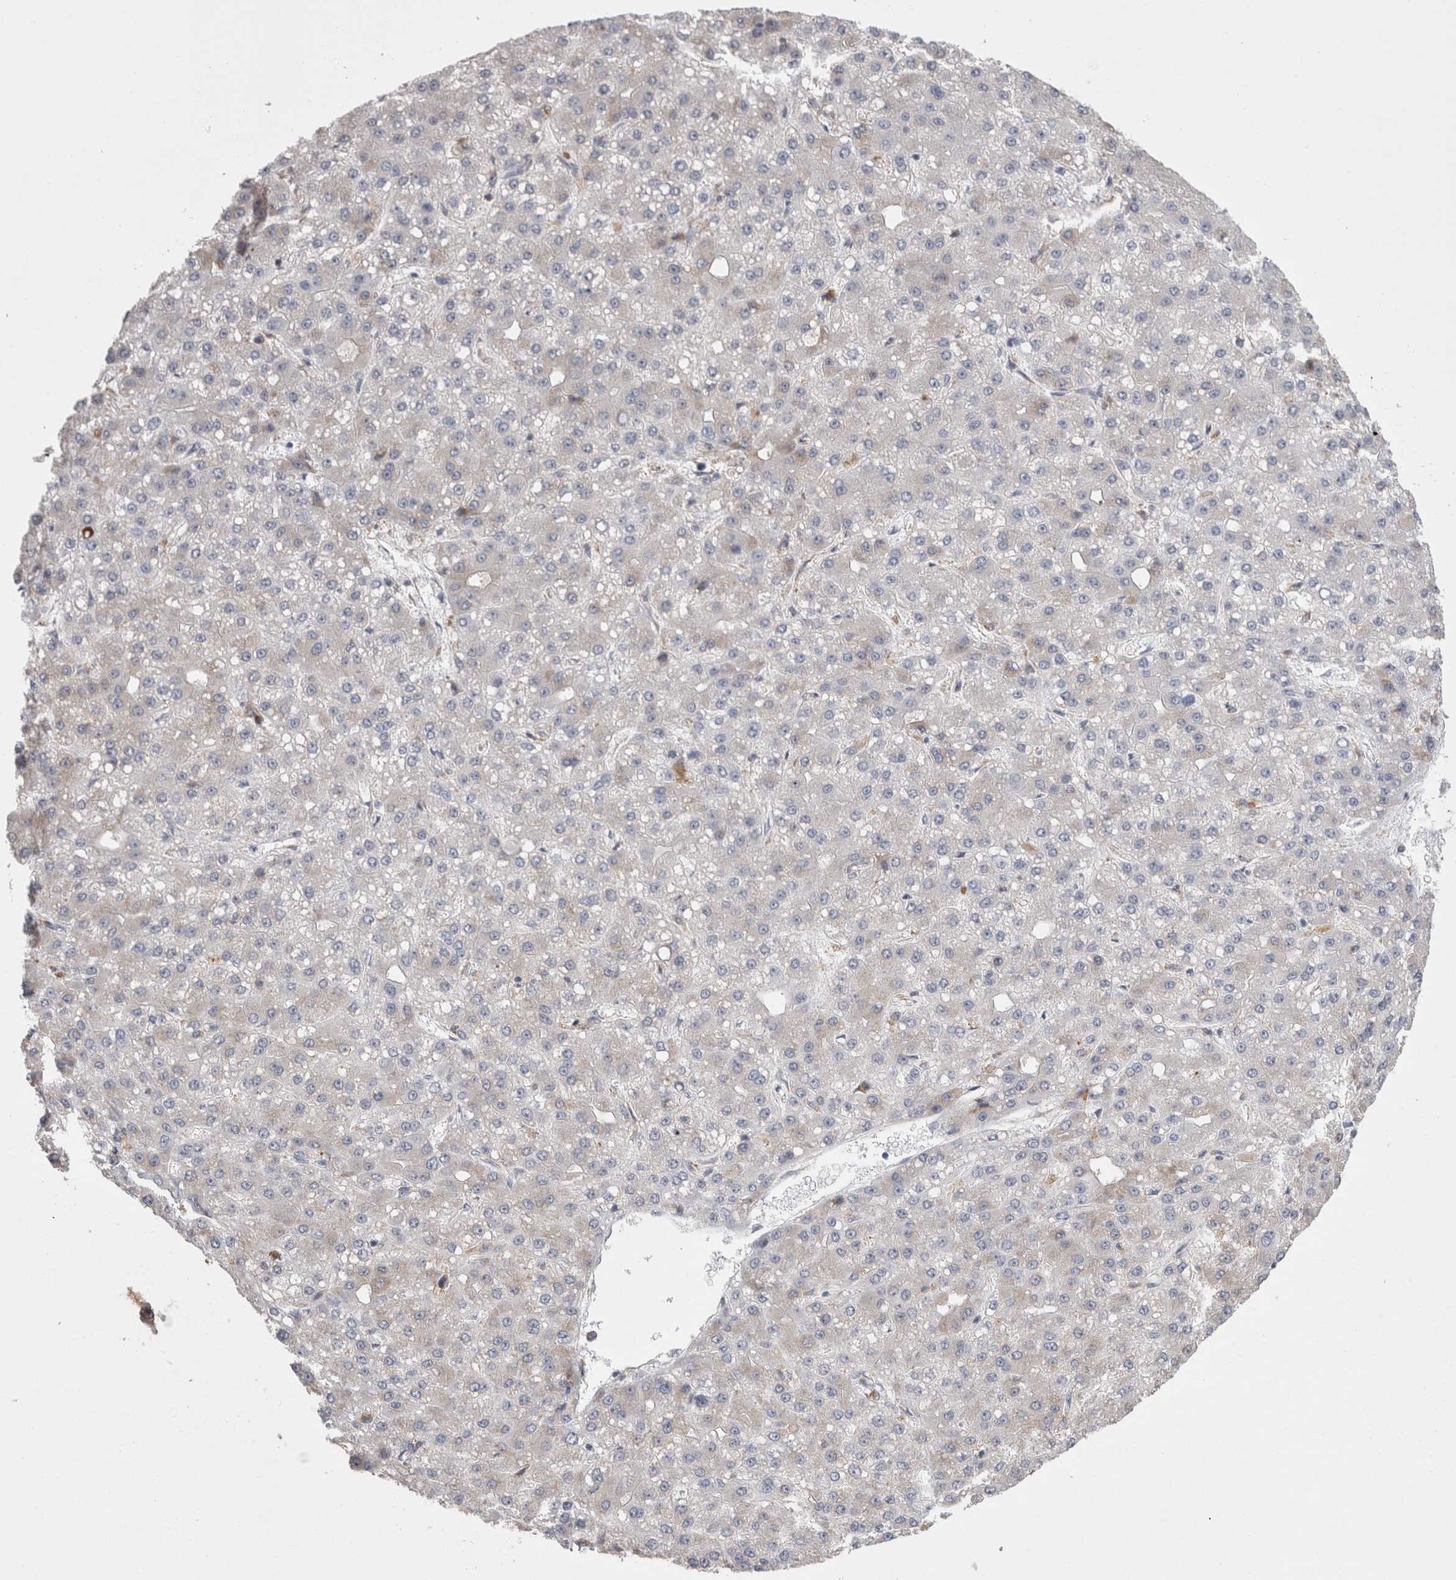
{"staining": {"intensity": "weak", "quantity": "<25%", "location": "cytoplasmic/membranous"}, "tissue": "liver cancer", "cell_type": "Tumor cells", "image_type": "cancer", "snomed": [{"axis": "morphology", "description": "Carcinoma, Hepatocellular, NOS"}, {"axis": "topography", "description": "Liver"}], "caption": "Immunohistochemical staining of liver hepatocellular carcinoma exhibits no significant expression in tumor cells. Brightfield microscopy of immunohistochemistry (IHC) stained with DAB (brown) and hematoxylin (blue), captured at high magnification.", "gene": "ZNF341", "patient": {"sex": "male", "age": 67}}